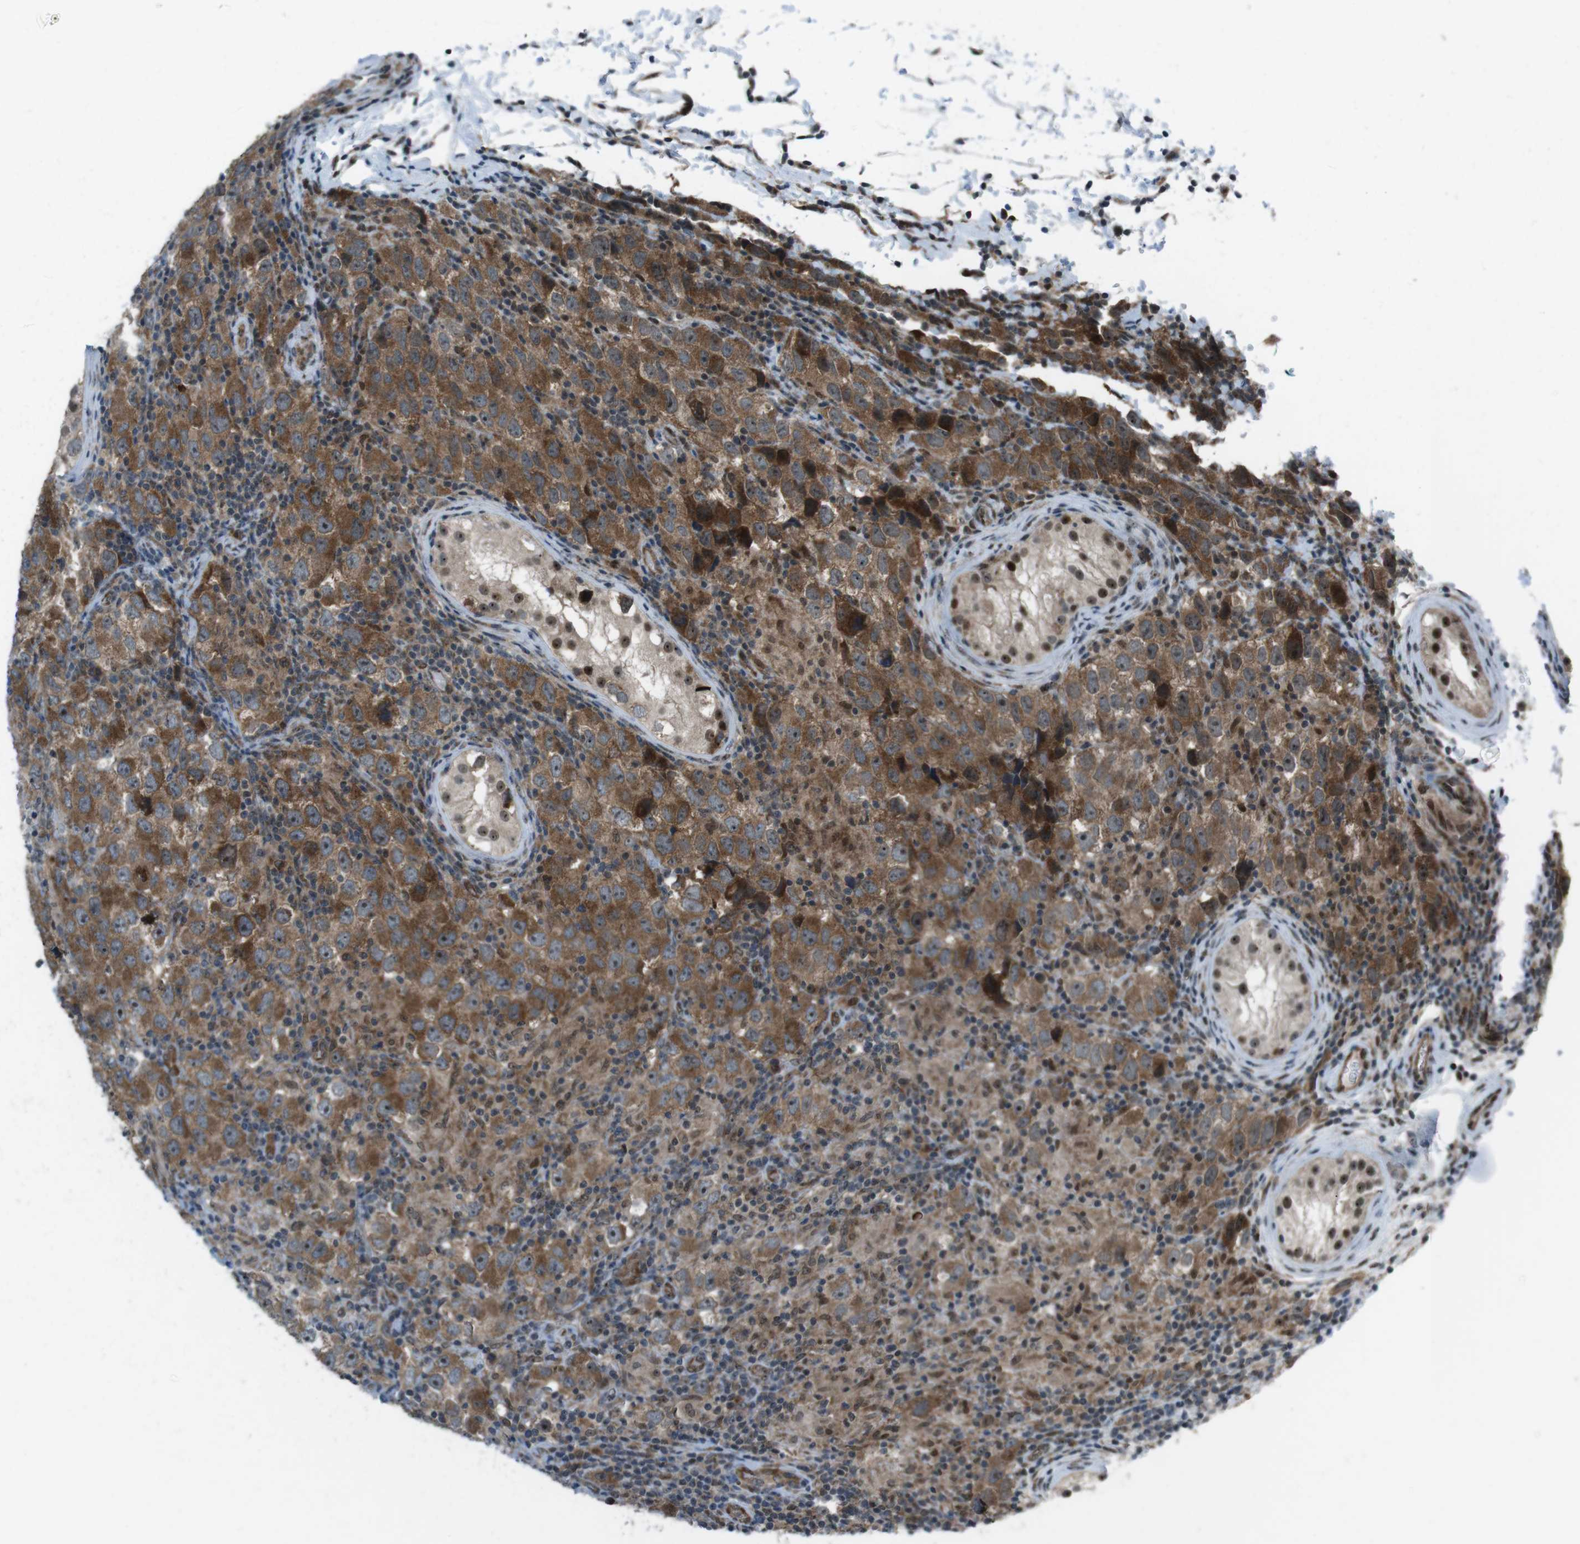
{"staining": {"intensity": "moderate", "quantity": ">75%", "location": "cytoplasmic/membranous"}, "tissue": "testis cancer", "cell_type": "Tumor cells", "image_type": "cancer", "snomed": [{"axis": "morphology", "description": "Carcinoma, Embryonal, NOS"}, {"axis": "topography", "description": "Testis"}], "caption": "This is a photomicrograph of immunohistochemistry staining of testis cancer (embryonal carcinoma), which shows moderate staining in the cytoplasmic/membranous of tumor cells.", "gene": "CSNK1D", "patient": {"sex": "male", "age": 21}}